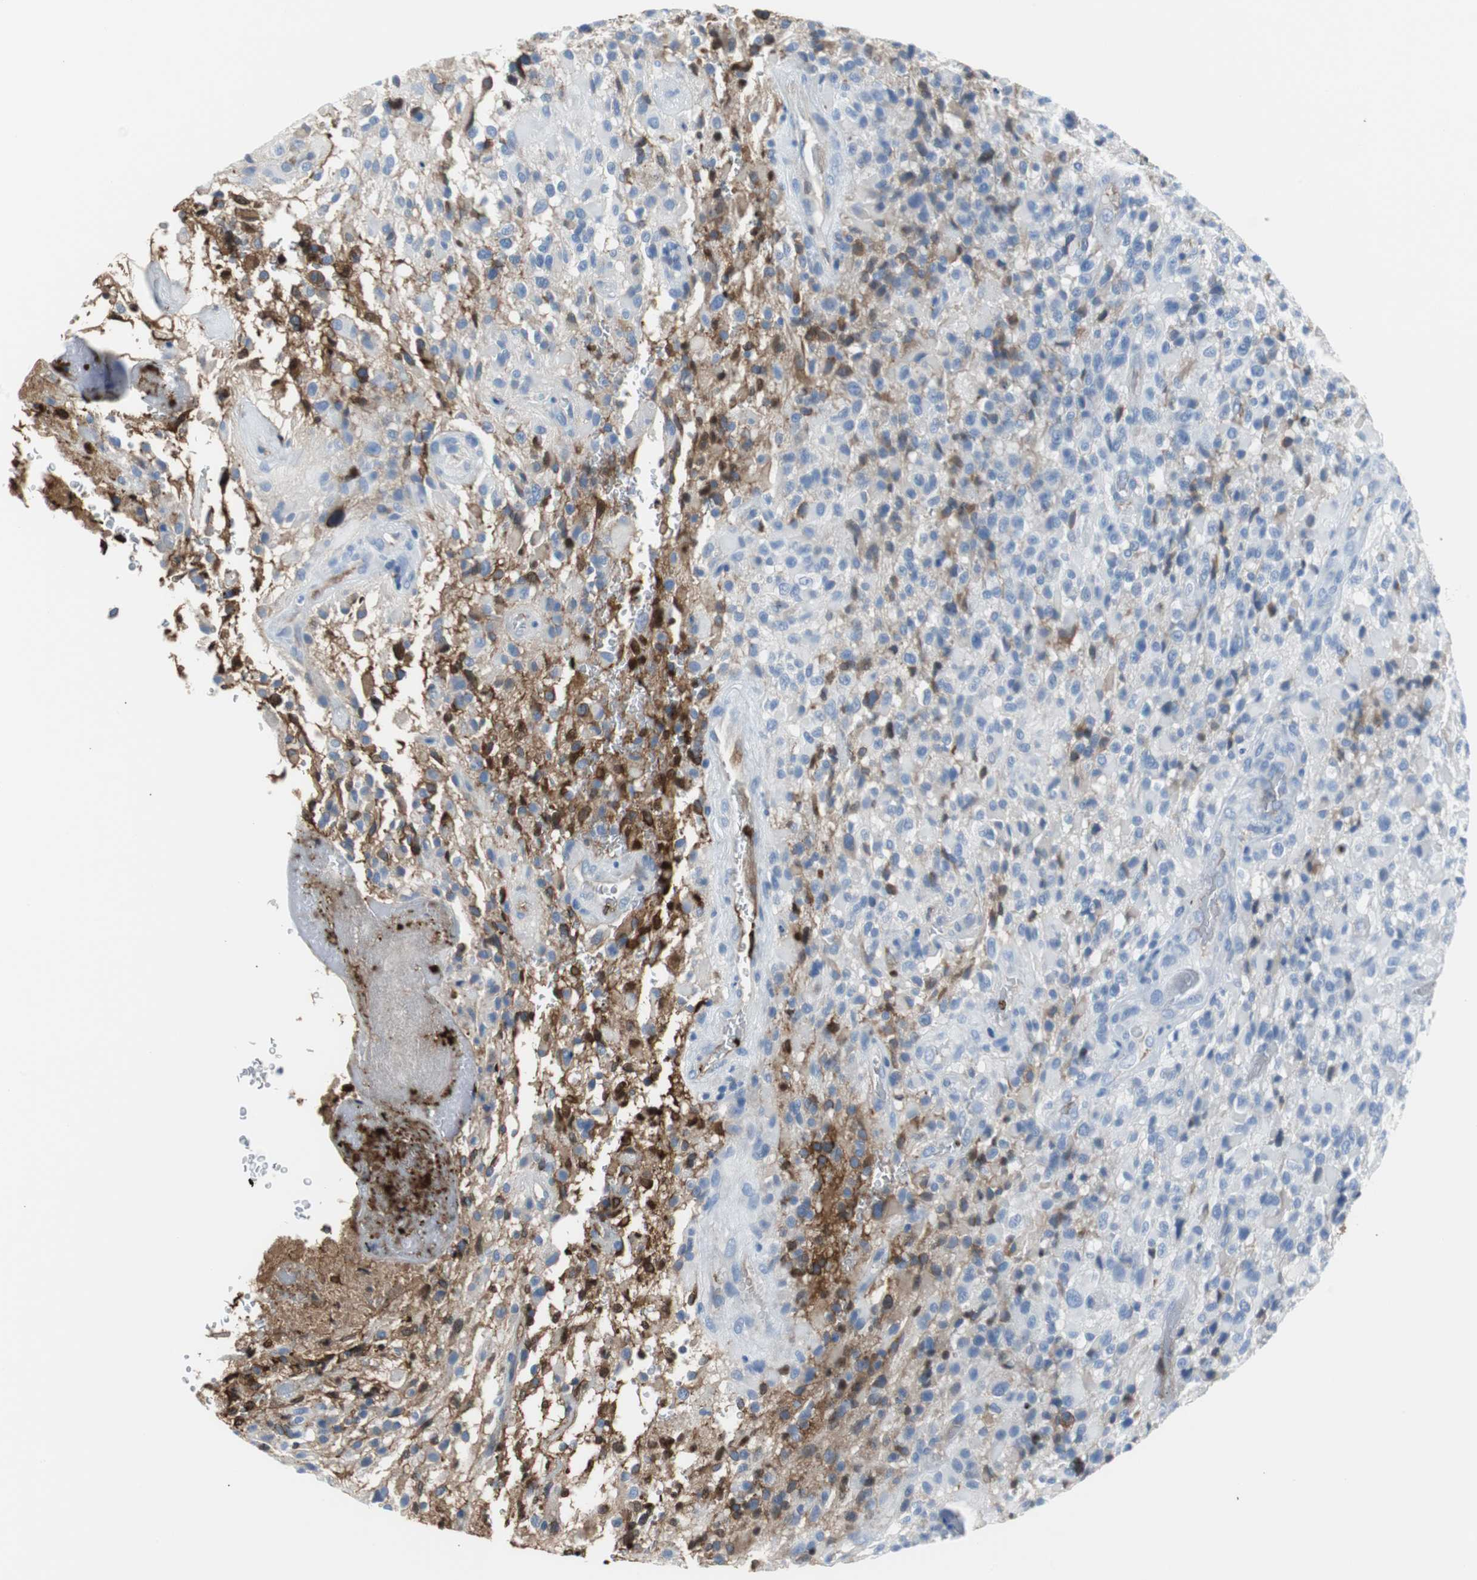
{"staining": {"intensity": "strong", "quantity": "<25%", "location": "cytoplasmic/membranous"}, "tissue": "glioma", "cell_type": "Tumor cells", "image_type": "cancer", "snomed": [{"axis": "morphology", "description": "Glioma, malignant, High grade"}, {"axis": "topography", "description": "Brain"}], "caption": "Immunohistochemistry histopathology image of malignant high-grade glioma stained for a protein (brown), which reveals medium levels of strong cytoplasmic/membranous expression in approximately <25% of tumor cells.", "gene": "APCS", "patient": {"sex": "male", "age": 71}}